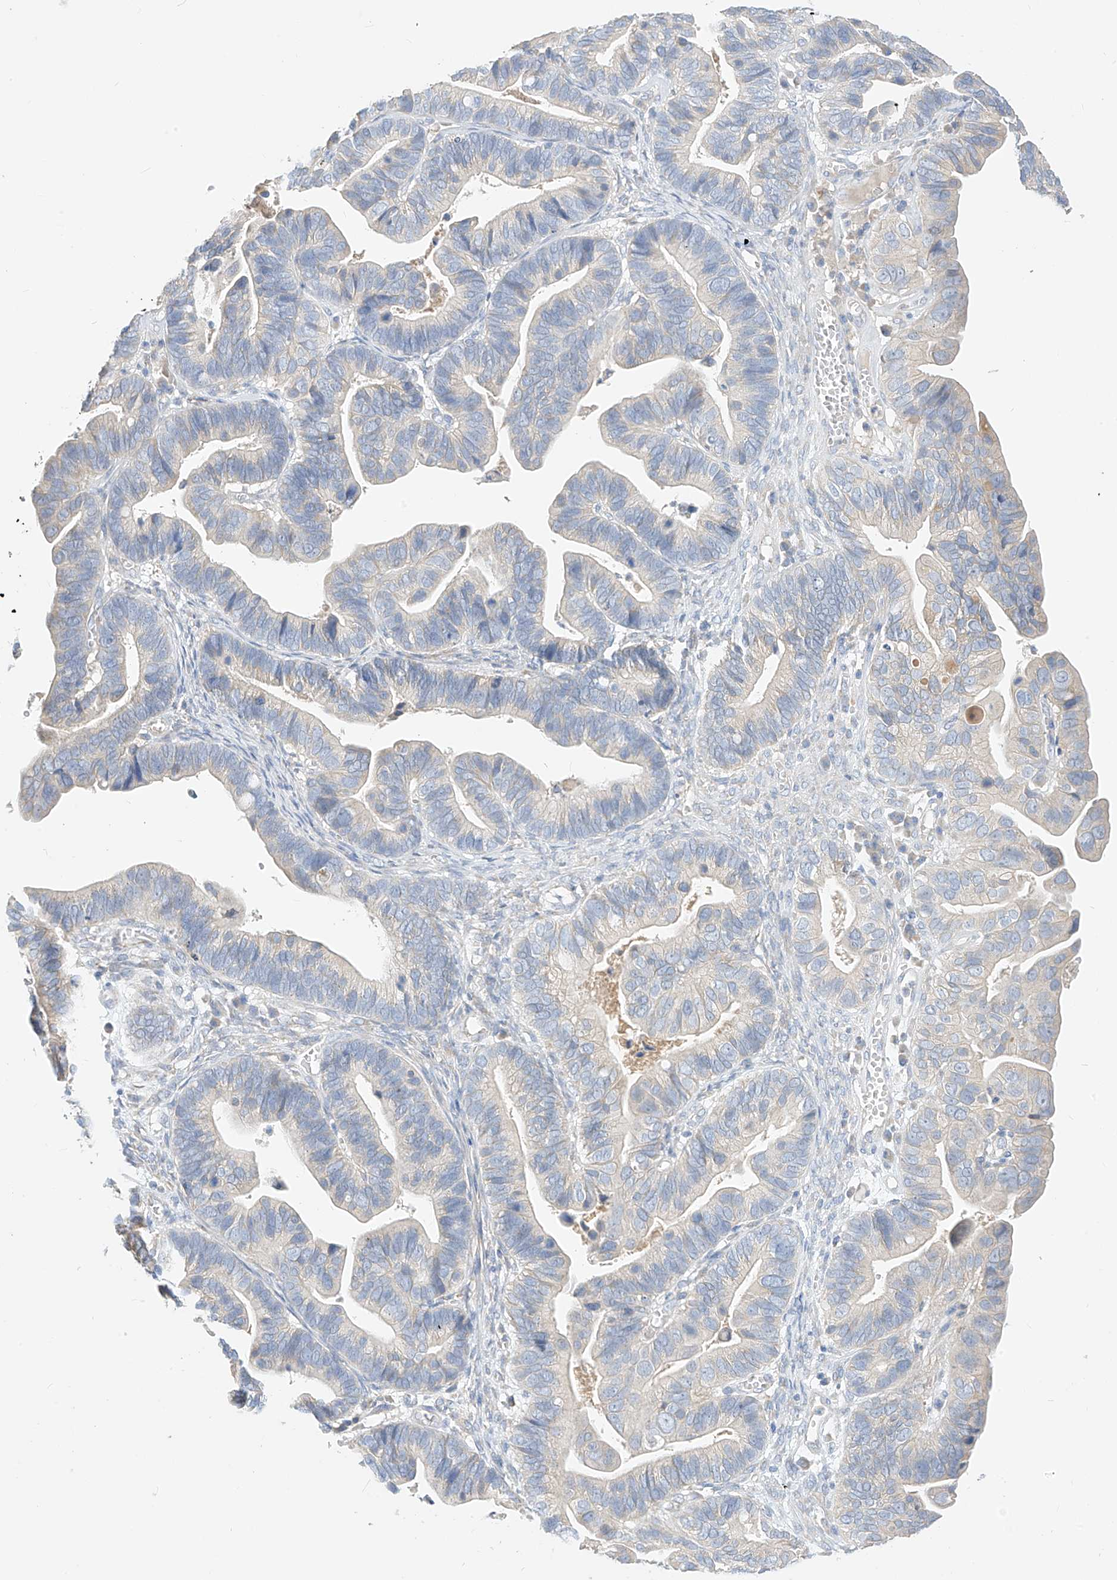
{"staining": {"intensity": "weak", "quantity": "<25%", "location": "cytoplasmic/membranous"}, "tissue": "ovarian cancer", "cell_type": "Tumor cells", "image_type": "cancer", "snomed": [{"axis": "morphology", "description": "Cystadenocarcinoma, serous, NOS"}, {"axis": "topography", "description": "Ovary"}], "caption": "Human ovarian cancer (serous cystadenocarcinoma) stained for a protein using immunohistochemistry (IHC) shows no expression in tumor cells.", "gene": "RASA2", "patient": {"sex": "female", "age": 56}}